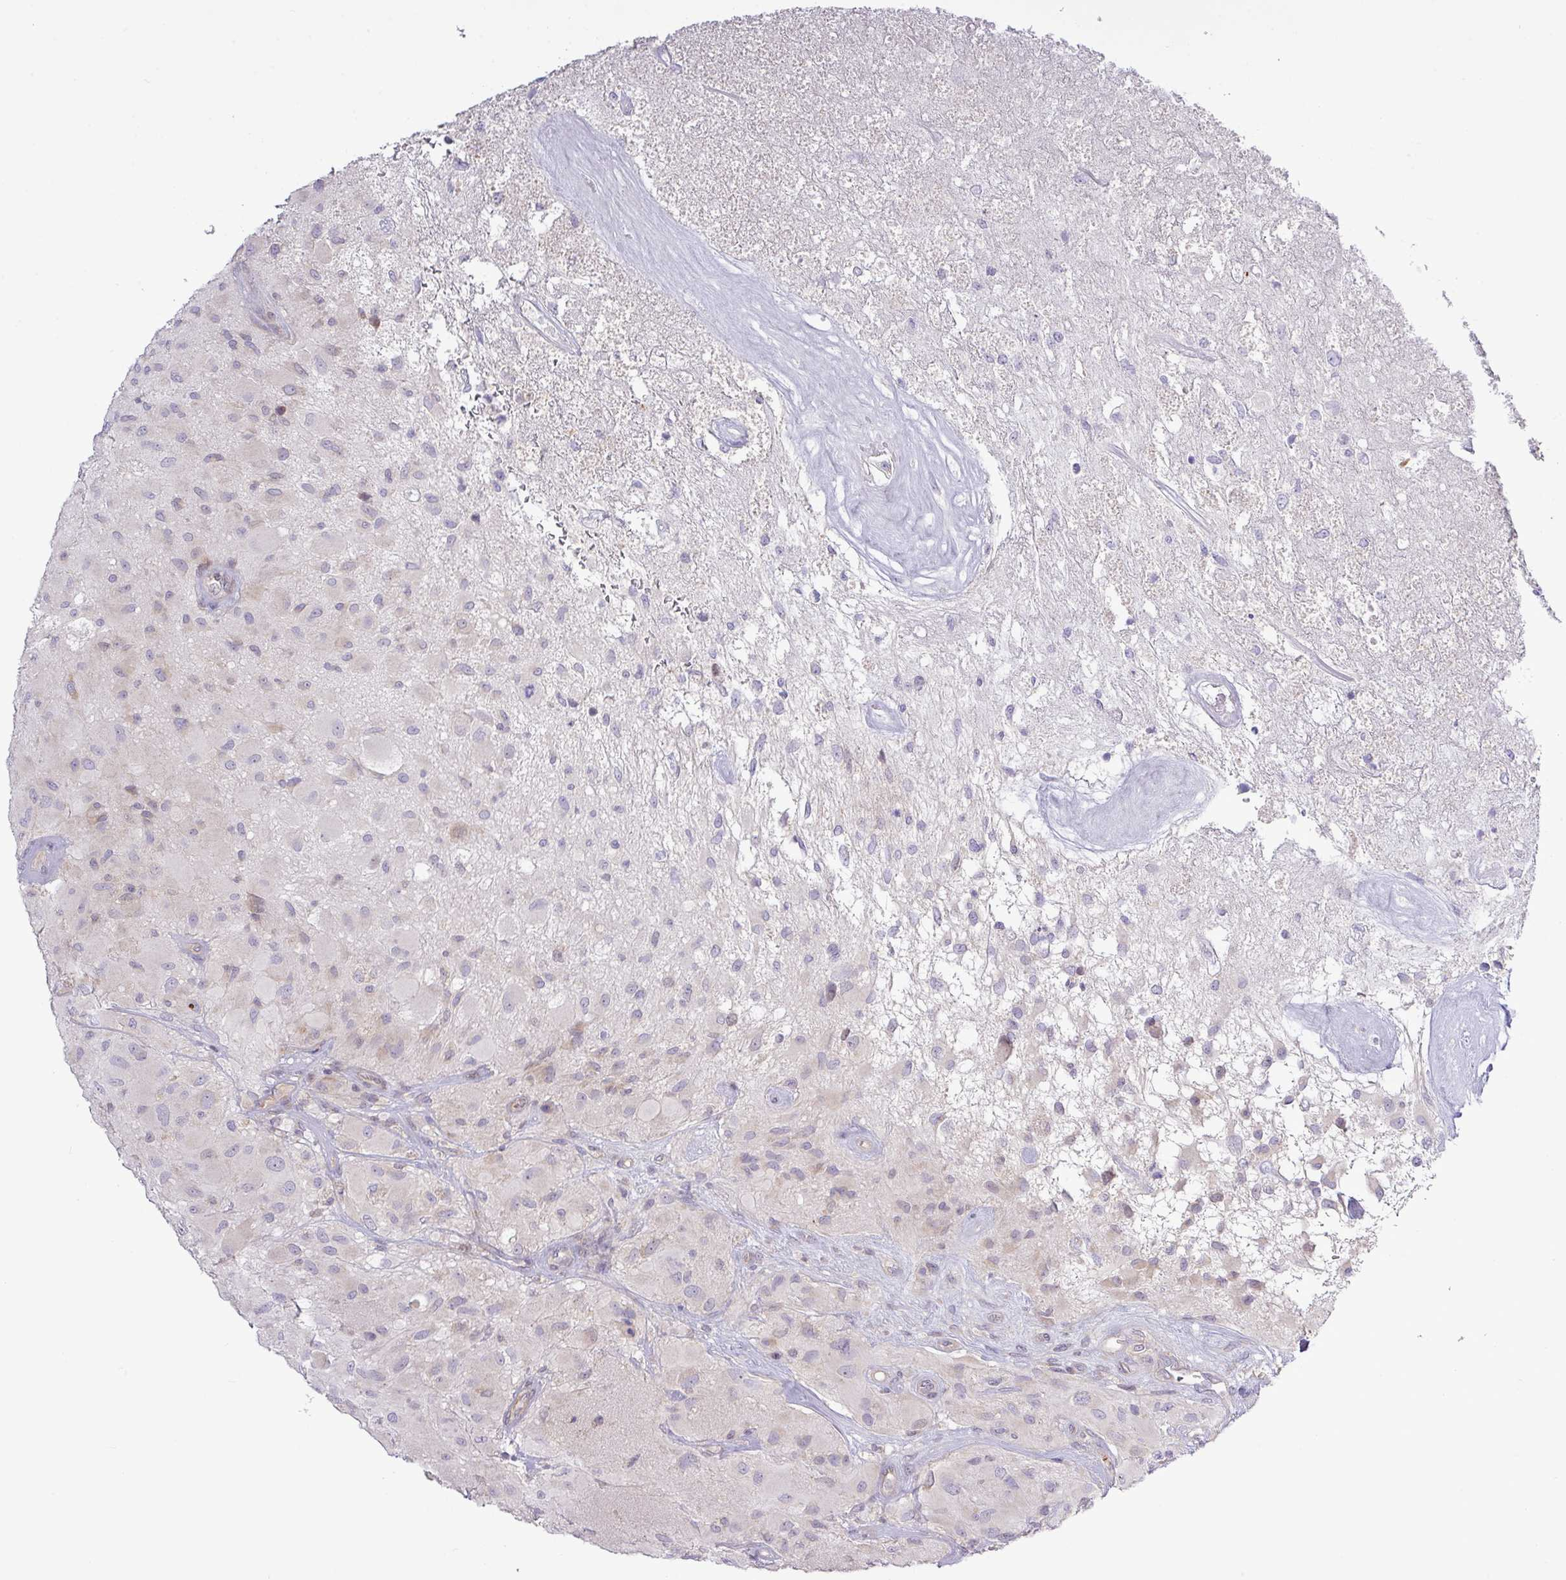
{"staining": {"intensity": "negative", "quantity": "none", "location": "none"}, "tissue": "glioma", "cell_type": "Tumor cells", "image_type": "cancer", "snomed": [{"axis": "morphology", "description": "Glioma, malignant, High grade"}, {"axis": "topography", "description": "Brain"}], "caption": "Histopathology image shows no significant protein expression in tumor cells of glioma. Brightfield microscopy of immunohistochemistry (IHC) stained with DAB (3,3'-diaminobenzidine) (brown) and hematoxylin (blue), captured at high magnification.", "gene": "FAM222B", "patient": {"sex": "female", "age": 67}}